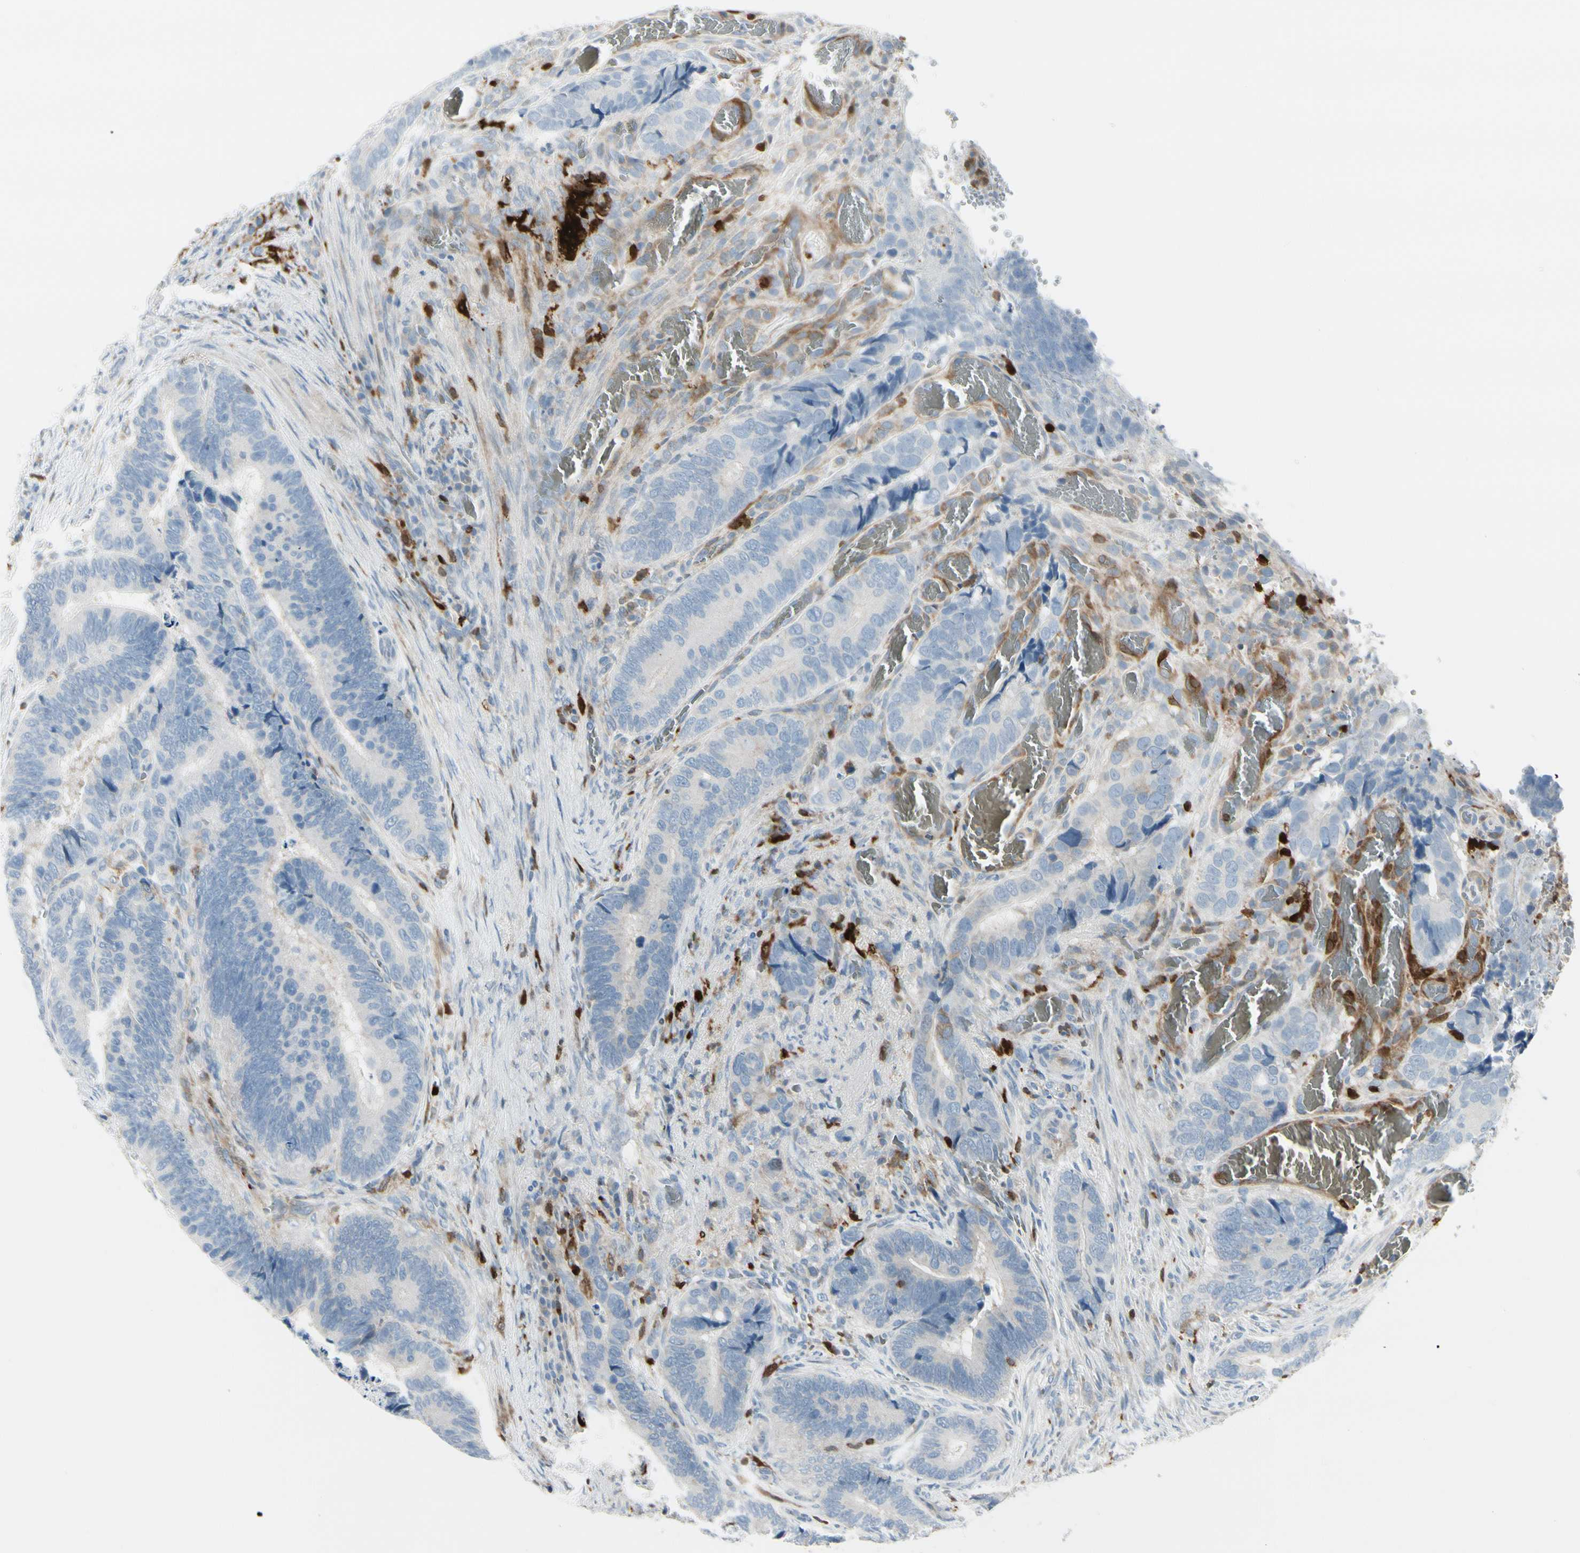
{"staining": {"intensity": "negative", "quantity": "none", "location": "none"}, "tissue": "colorectal cancer", "cell_type": "Tumor cells", "image_type": "cancer", "snomed": [{"axis": "morphology", "description": "Adenocarcinoma, NOS"}, {"axis": "topography", "description": "Colon"}], "caption": "A high-resolution photomicrograph shows IHC staining of adenocarcinoma (colorectal), which reveals no significant staining in tumor cells.", "gene": "TRAF1", "patient": {"sex": "male", "age": 72}}